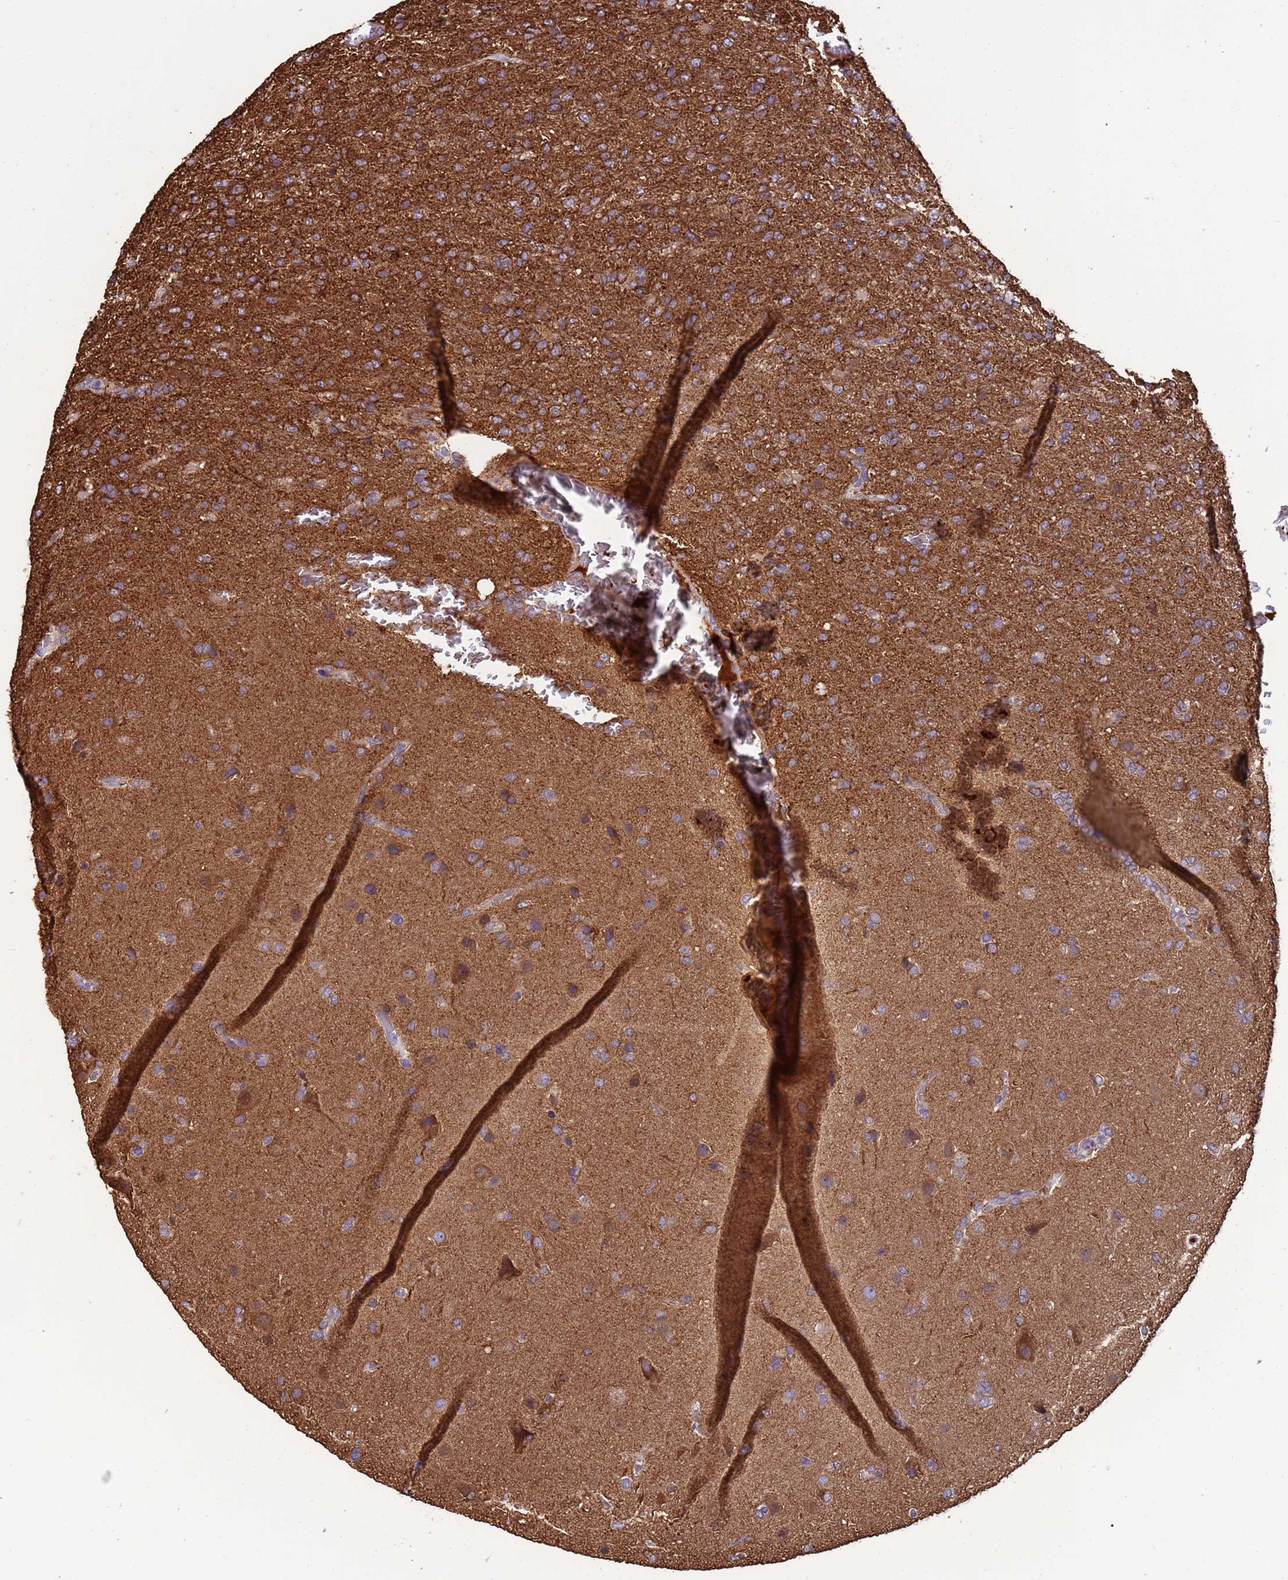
{"staining": {"intensity": "strong", "quantity": ">75%", "location": "cytoplasmic/membranous"}, "tissue": "glioma", "cell_type": "Tumor cells", "image_type": "cancer", "snomed": [{"axis": "morphology", "description": "Glioma, malignant, High grade"}, {"axis": "topography", "description": "Brain"}], "caption": "DAB immunohistochemical staining of glioma exhibits strong cytoplasmic/membranous protein staining in about >75% of tumor cells. (IHC, brightfield microscopy, high magnification).", "gene": "PAQR7", "patient": {"sex": "female", "age": 74}}